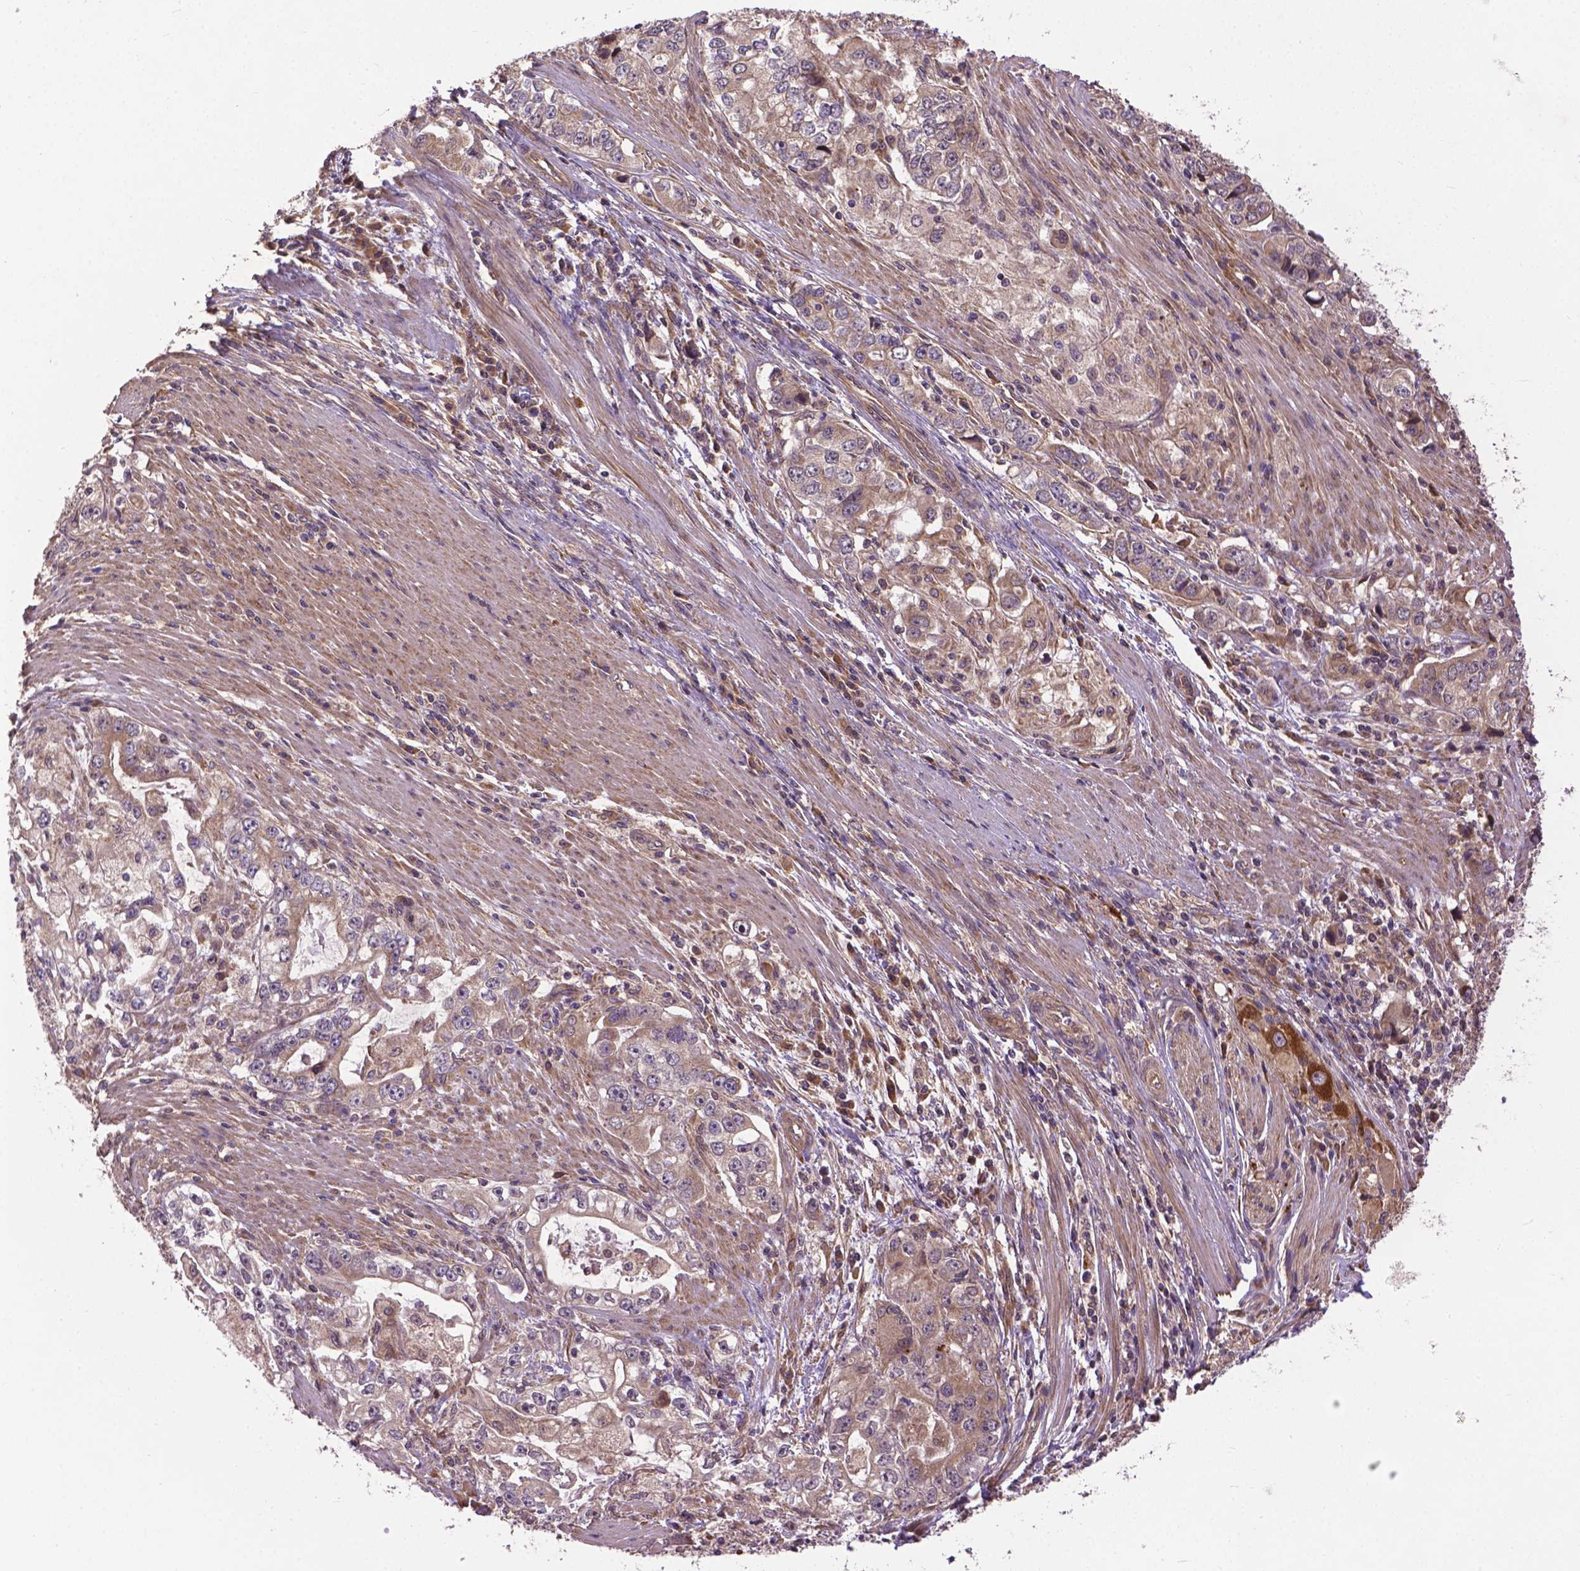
{"staining": {"intensity": "weak", "quantity": ">75%", "location": "cytoplasmic/membranous"}, "tissue": "stomach cancer", "cell_type": "Tumor cells", "image_type": "cancer", "snomed": [{"axis": "morphology", "description": "Adenocarcinoma, NOS"}, {"axis": "topography", "description": "Stomach, lower"}], "caption": "A high-resolution image shows immunohistochemistry (IHC) staining of adenocarcinoma (stomach), which exhibits weak cytoplasmic/membranous staining in approximately >75% of tumor cells.", "gene": "ZNF616", "patient": {"sex": "female", "age": 72}}